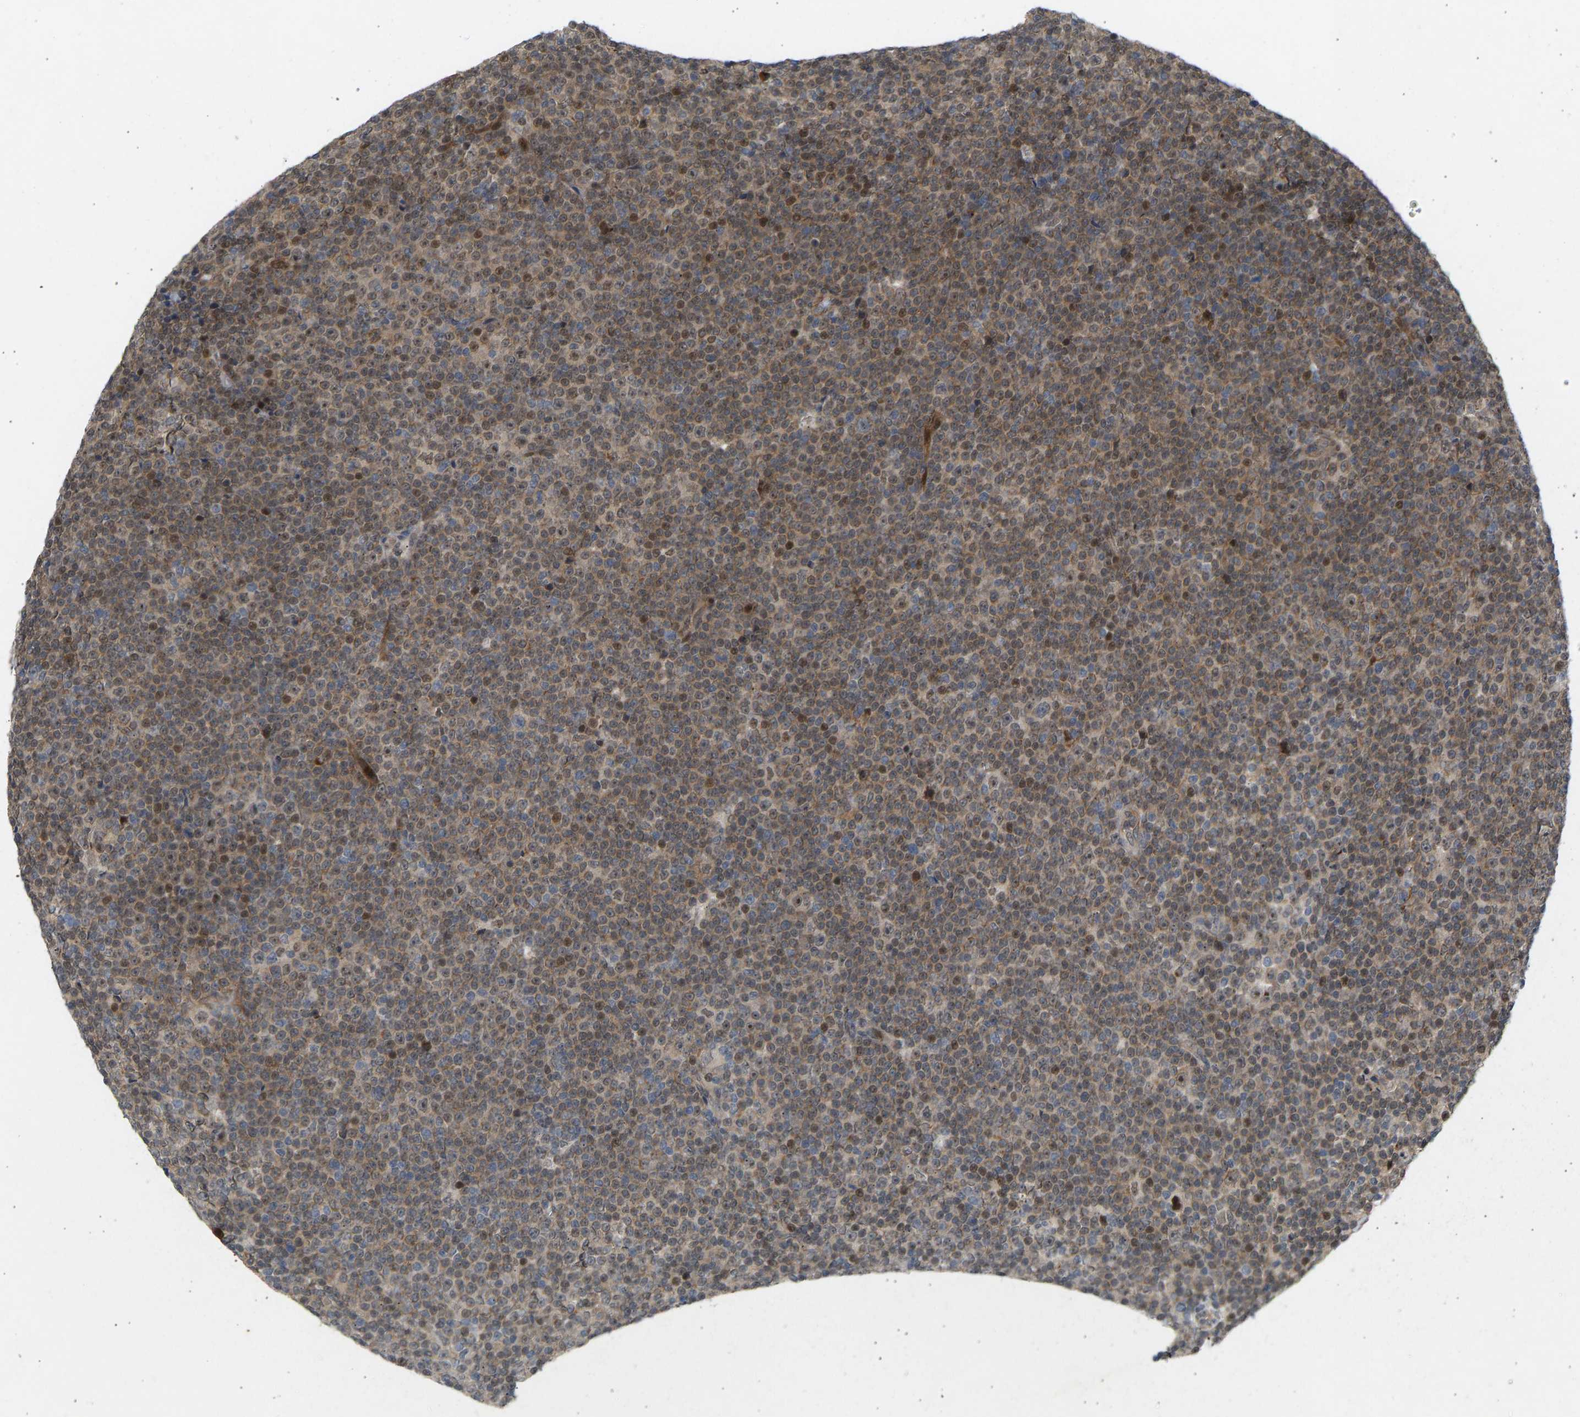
{"staining": {"intensity": "moderate", "quantity": "<25%", "location": "nuclear"}, "tissue": "lymphoma", "cell_type": "Tumor cells", "image_type": "cancer", "snomed": [{"axis": "morphology", "description": "Malignant lymphoma, non-Hodgkin's type, Low grade"}, {"axis": "topography", "description": "Lymph node"}], "caption": "Human lymphoma stained for a protein (brown) reveals moderate nuclear positive positivity in approximately <25% of tumor cells.", "gene": "BAG1", "patient": {"sex": "female", "age": 67}}